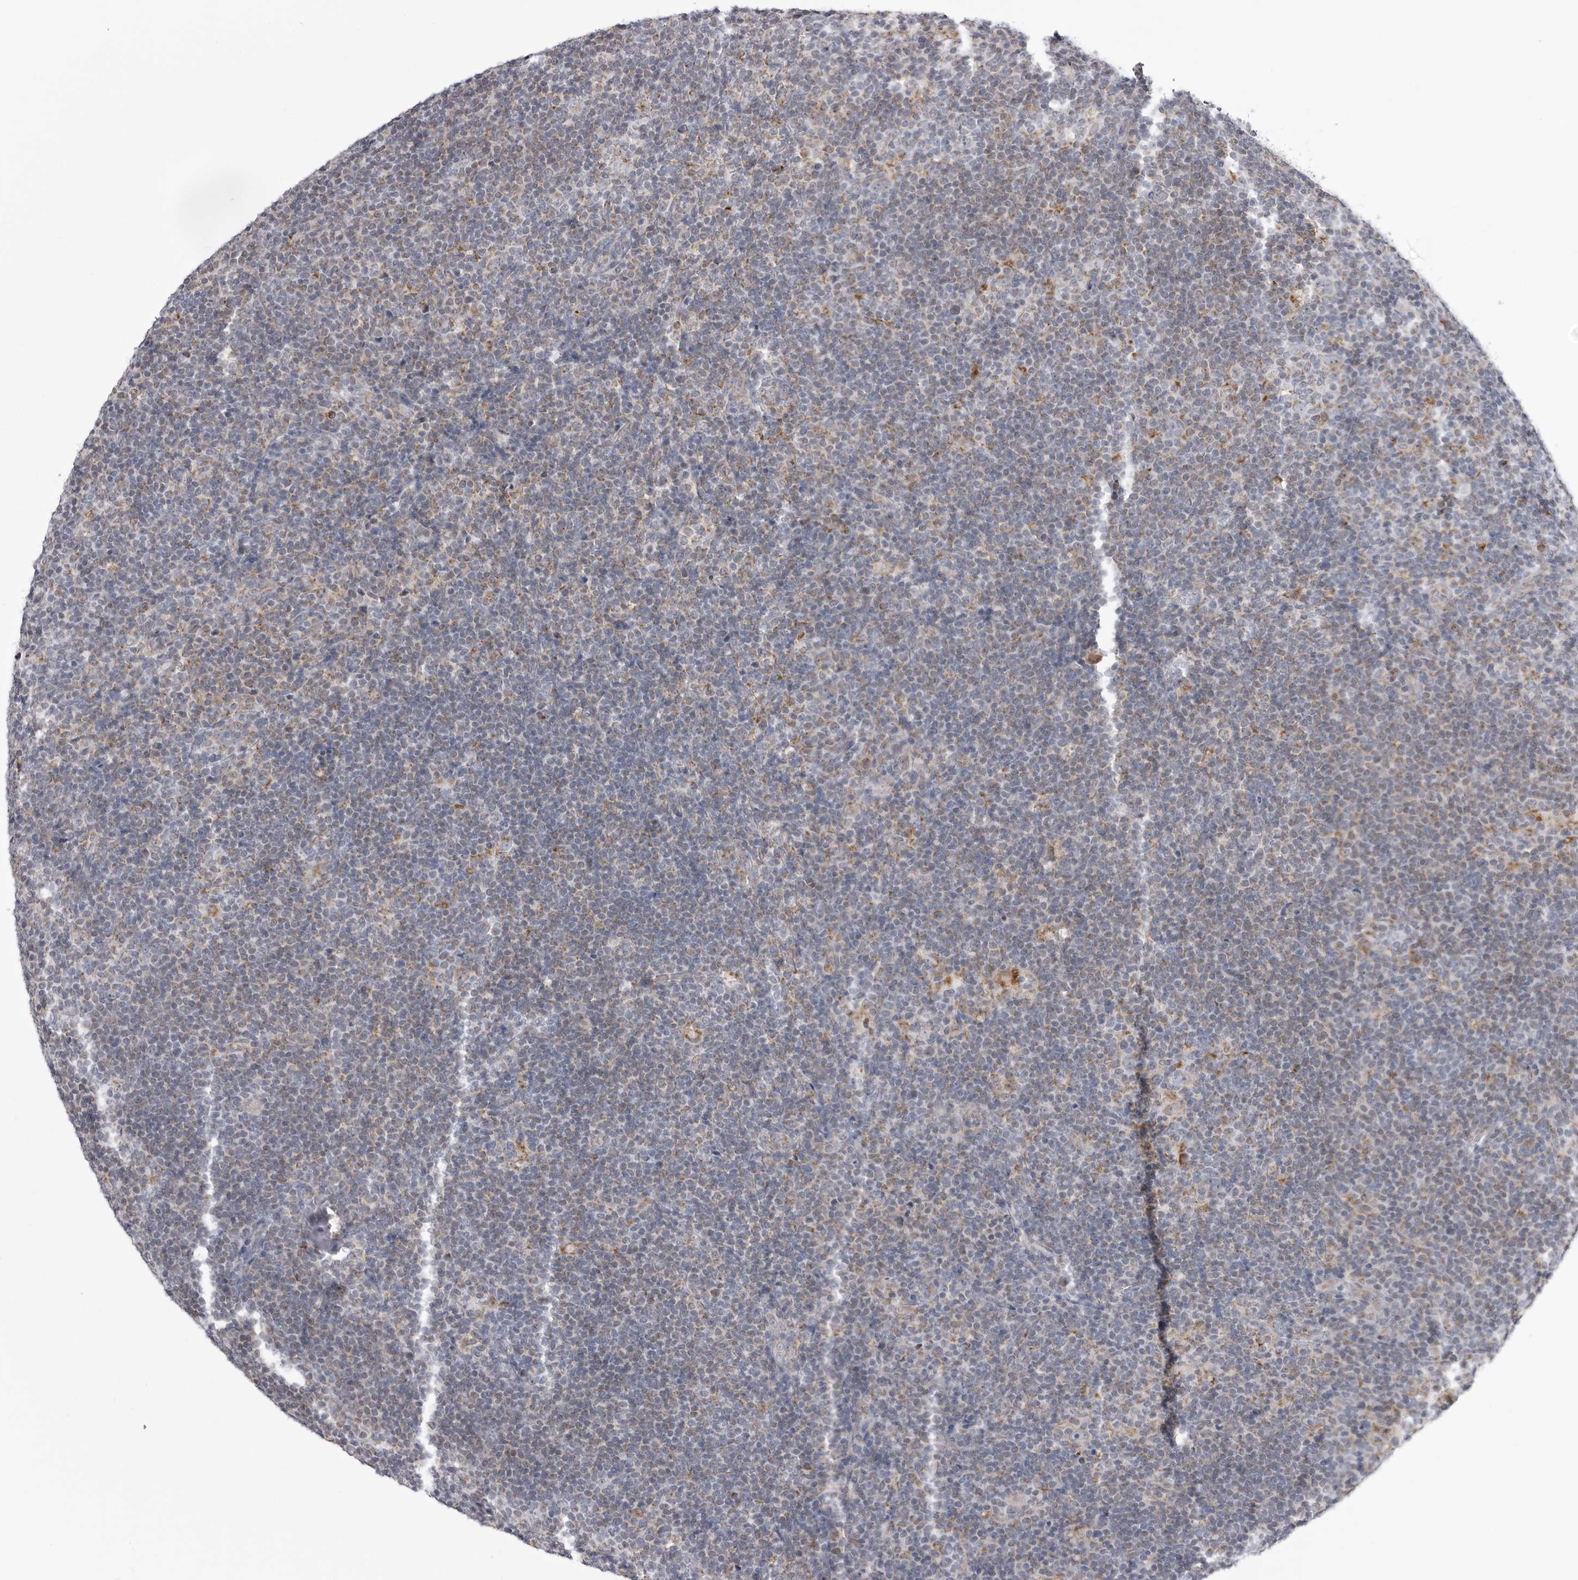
{"staining": {"intensity": "moderate", "quantity": "25%-75%", "location": "cytoplasmic/membranous"}, "tissue": "lymphoma", "cell_type": "Tumor cells", "image_type": "cancer", "snomed": [{"axis": "morphology", "description": "Hodgkin's disease, NOS"}, {"axis": "topography", "description": "Lymph node"}], "caption": "Protein staining shows moderate cytoplasmic/membranous positivity in approximately 25%-75% of tumor cells in lymphoma.", "gene": "FH", "patient": {"sex": "female", "age": 57}}